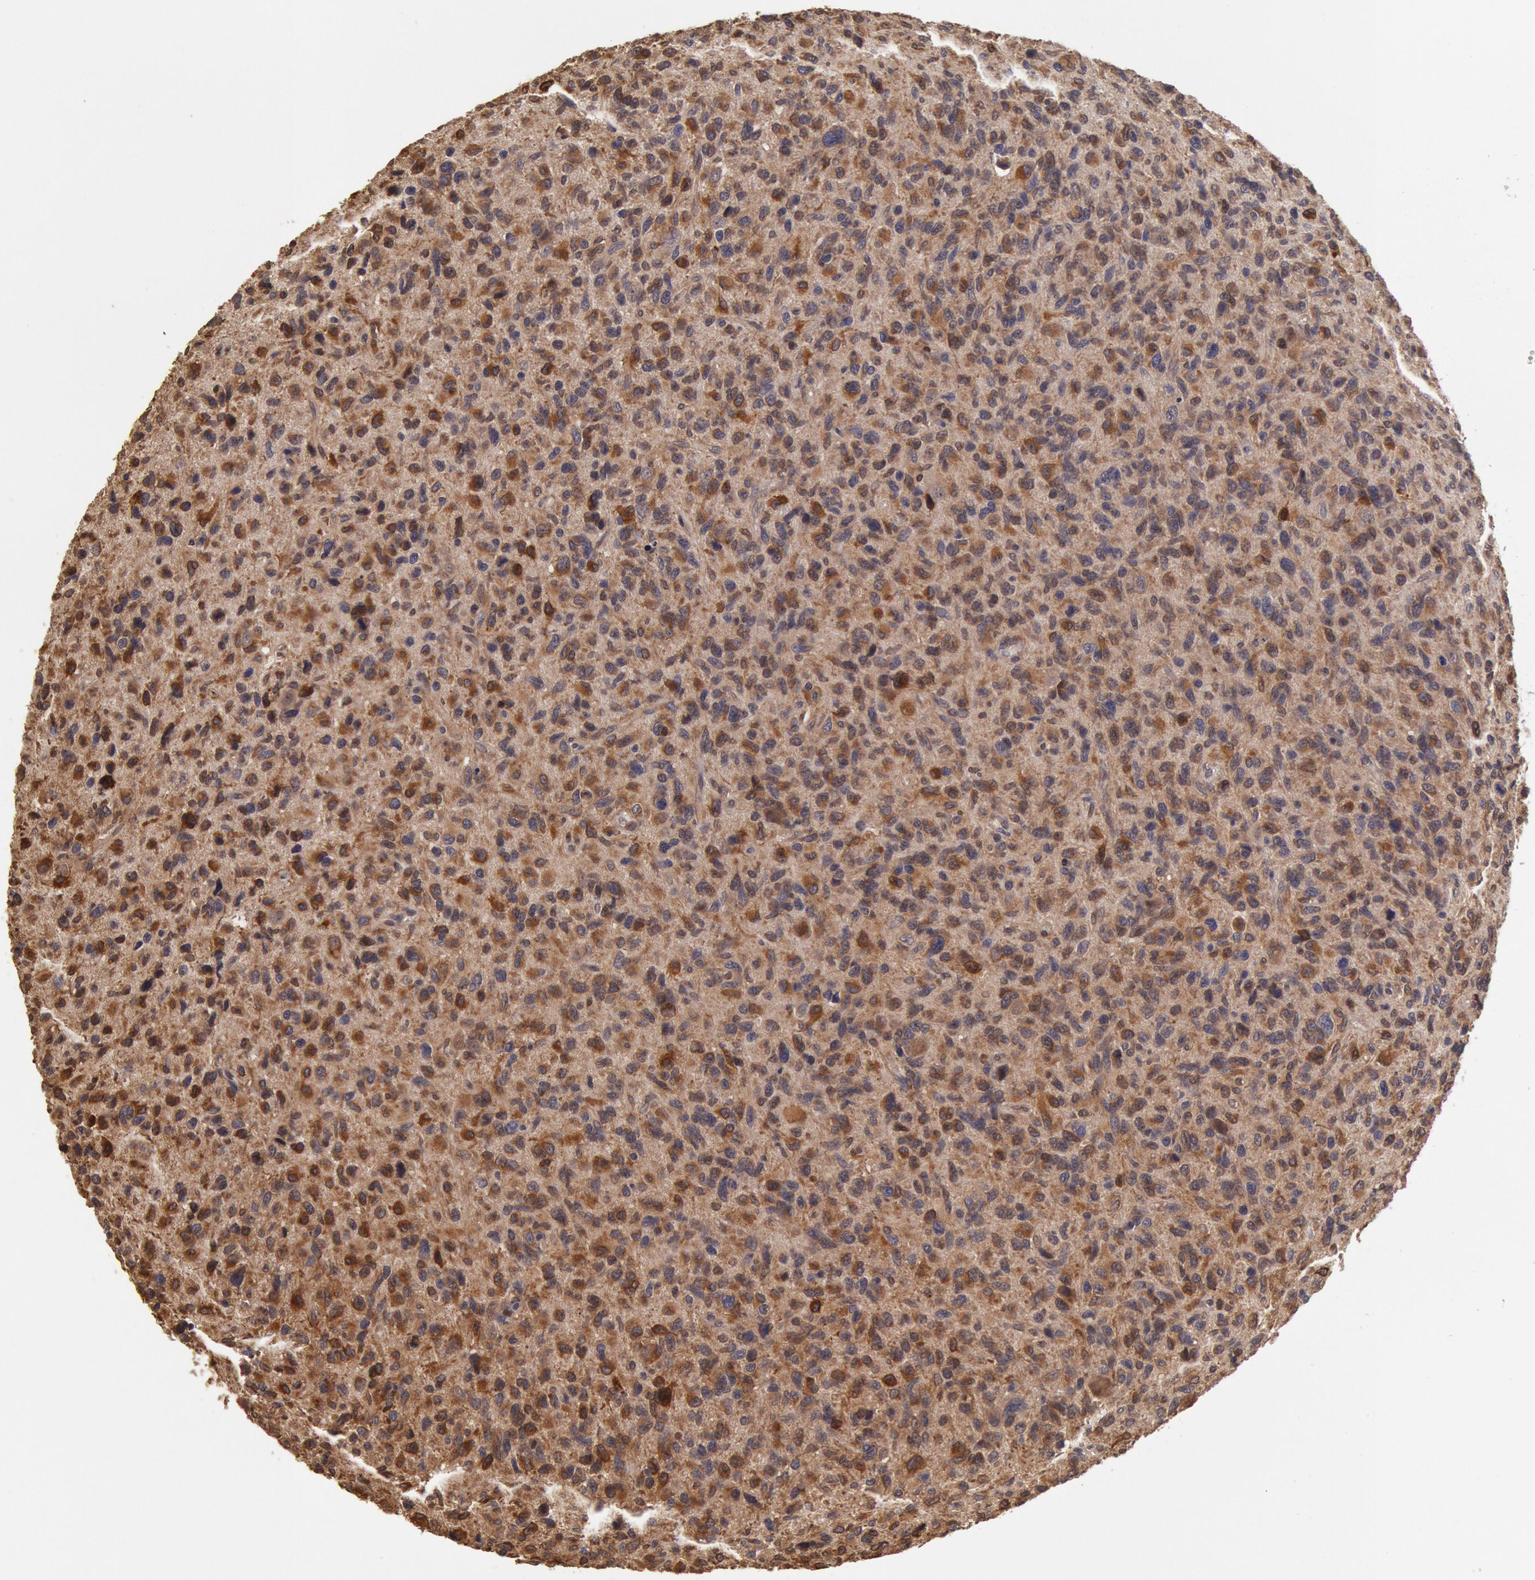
{"staining": {"intensity": "strong", "quantity": ">75%", "location": "cytoplasmic/membranous,nuclear"}, "tissue": "glioma", "cell_type": "Tumor cells", "image_type": "cancer", "snomed": [{"axis": "morphology", "description": "Glioma, malignant, High grade"}, {"axis": "topography", "description": "Brain"}], "caption": "Immunohistochemical staining of malignant glioma (high-grade) shows high levels of strong cytoplasmic/membranous and nuclear positivity in approximately >75% of tumor cells.", "gene": "COMT", "patient": {"sex": "female", "age": 60}}